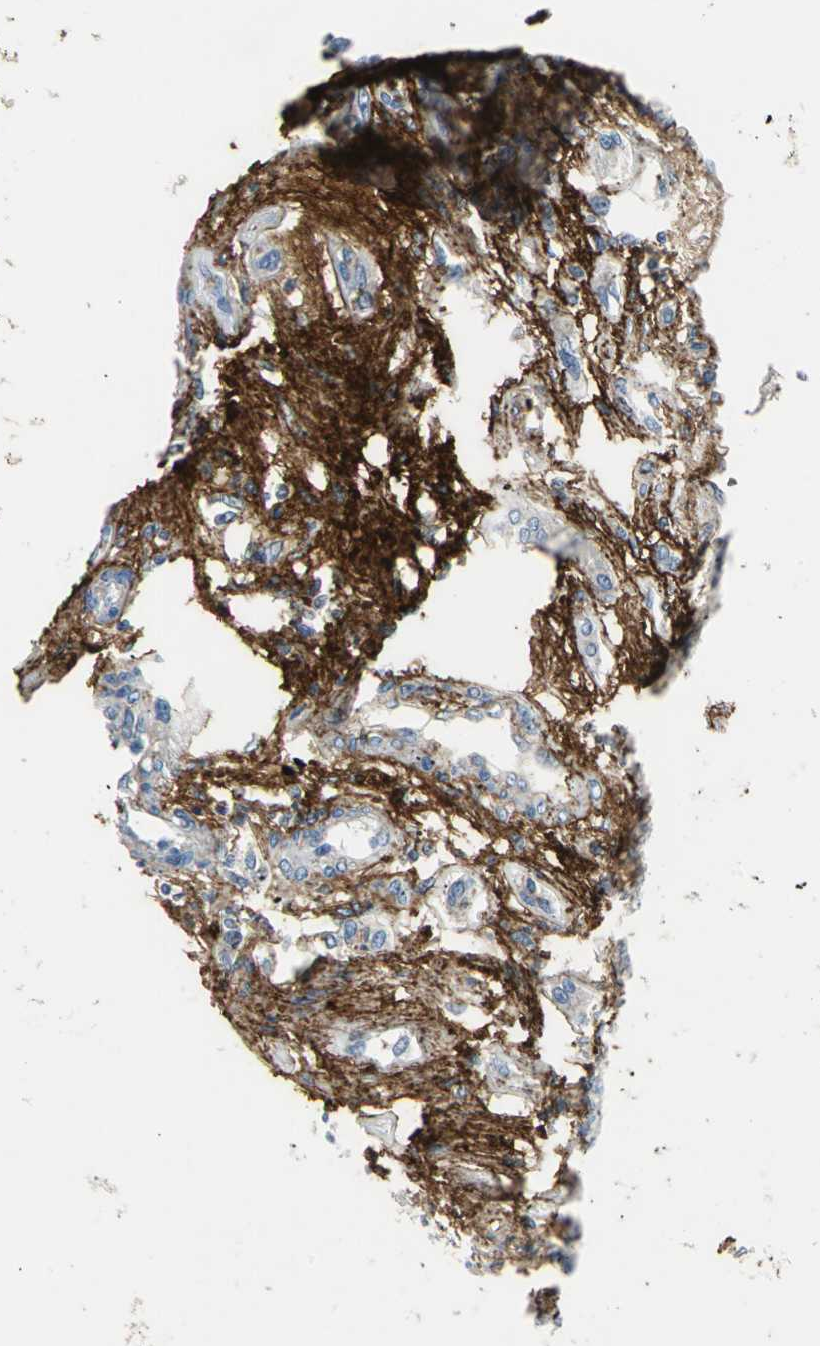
{"staining": {"intensity": "negative", "quantity": "none", "location": "none"}, "tissue": "renal cancer", "cell_type": "Tumor cells", "image_type": "cancer", "snomed": [{"axis": "morphology", "description": "Adenocarcinoma, NOS"}, {"axis": "topography", "description": "Kidney"}], "caption": "IHC micrograph of human renal adenocarcinoma stained for a protein (brown), which demonstrates no expression in tumor cells.", "gene": "EFNB3", "patient": {"sex": "female", "age": 83}}